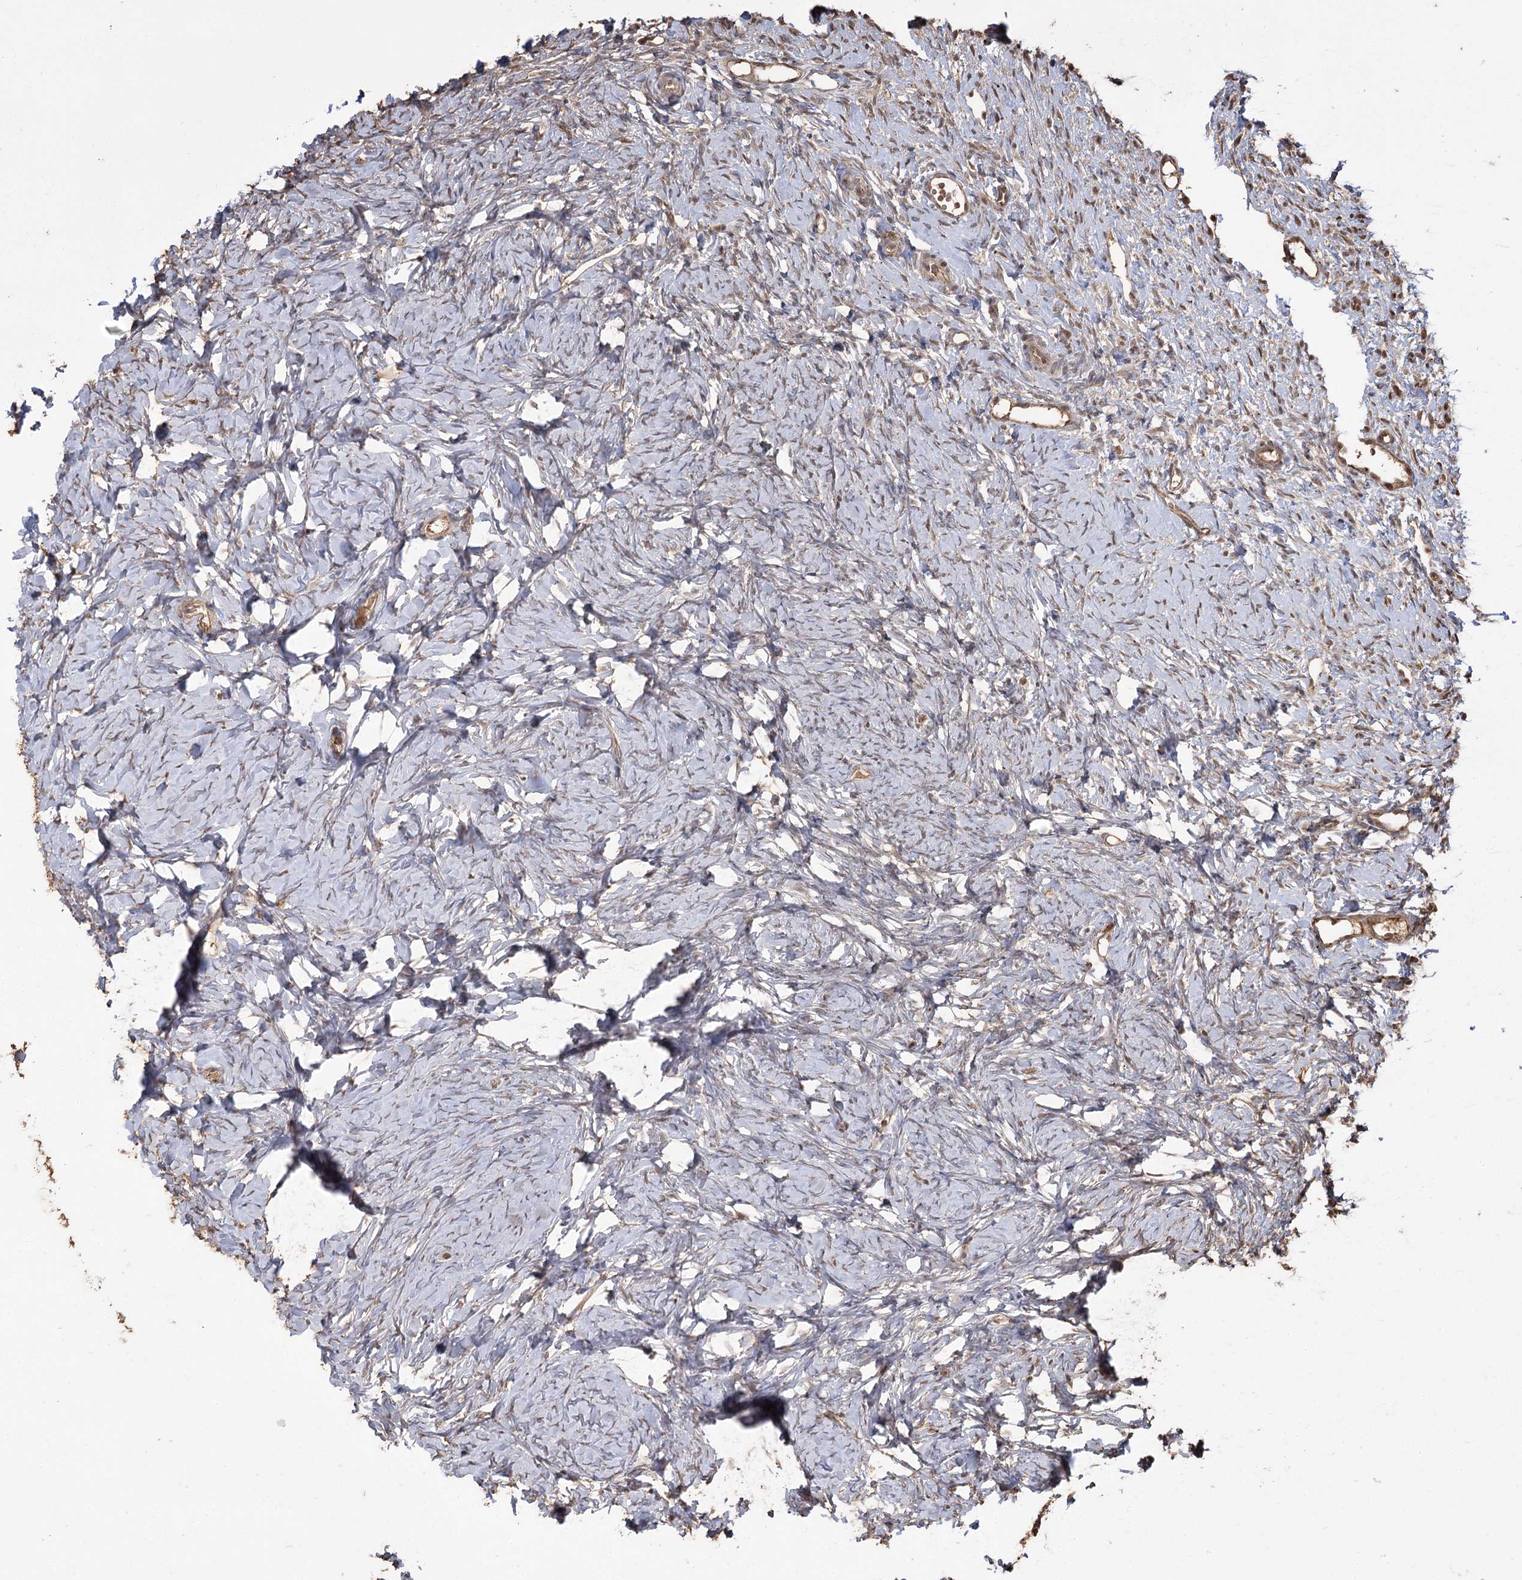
{"staining": {"intensity": "weak", "quantity": "<25%", "location": "cytoplasmic/membranous"}, "tissue": "ovary", "cell_type": "Ovarian stroma cells", "image_type": "normal", "snomed": [{"axis": "morphology", "description": "Normal tissue, NOS"}, {"axis": "topography", "description": "Ovary"}], "caption": "Ovarian stroma cells are negative for brown protein staining in unremarkable ovary. (DAB immunohistochemistry (IHC) with hematoxylin counter stain).", "gene": "PLCH1", "patient": {"sex": "female", "age": 51}}